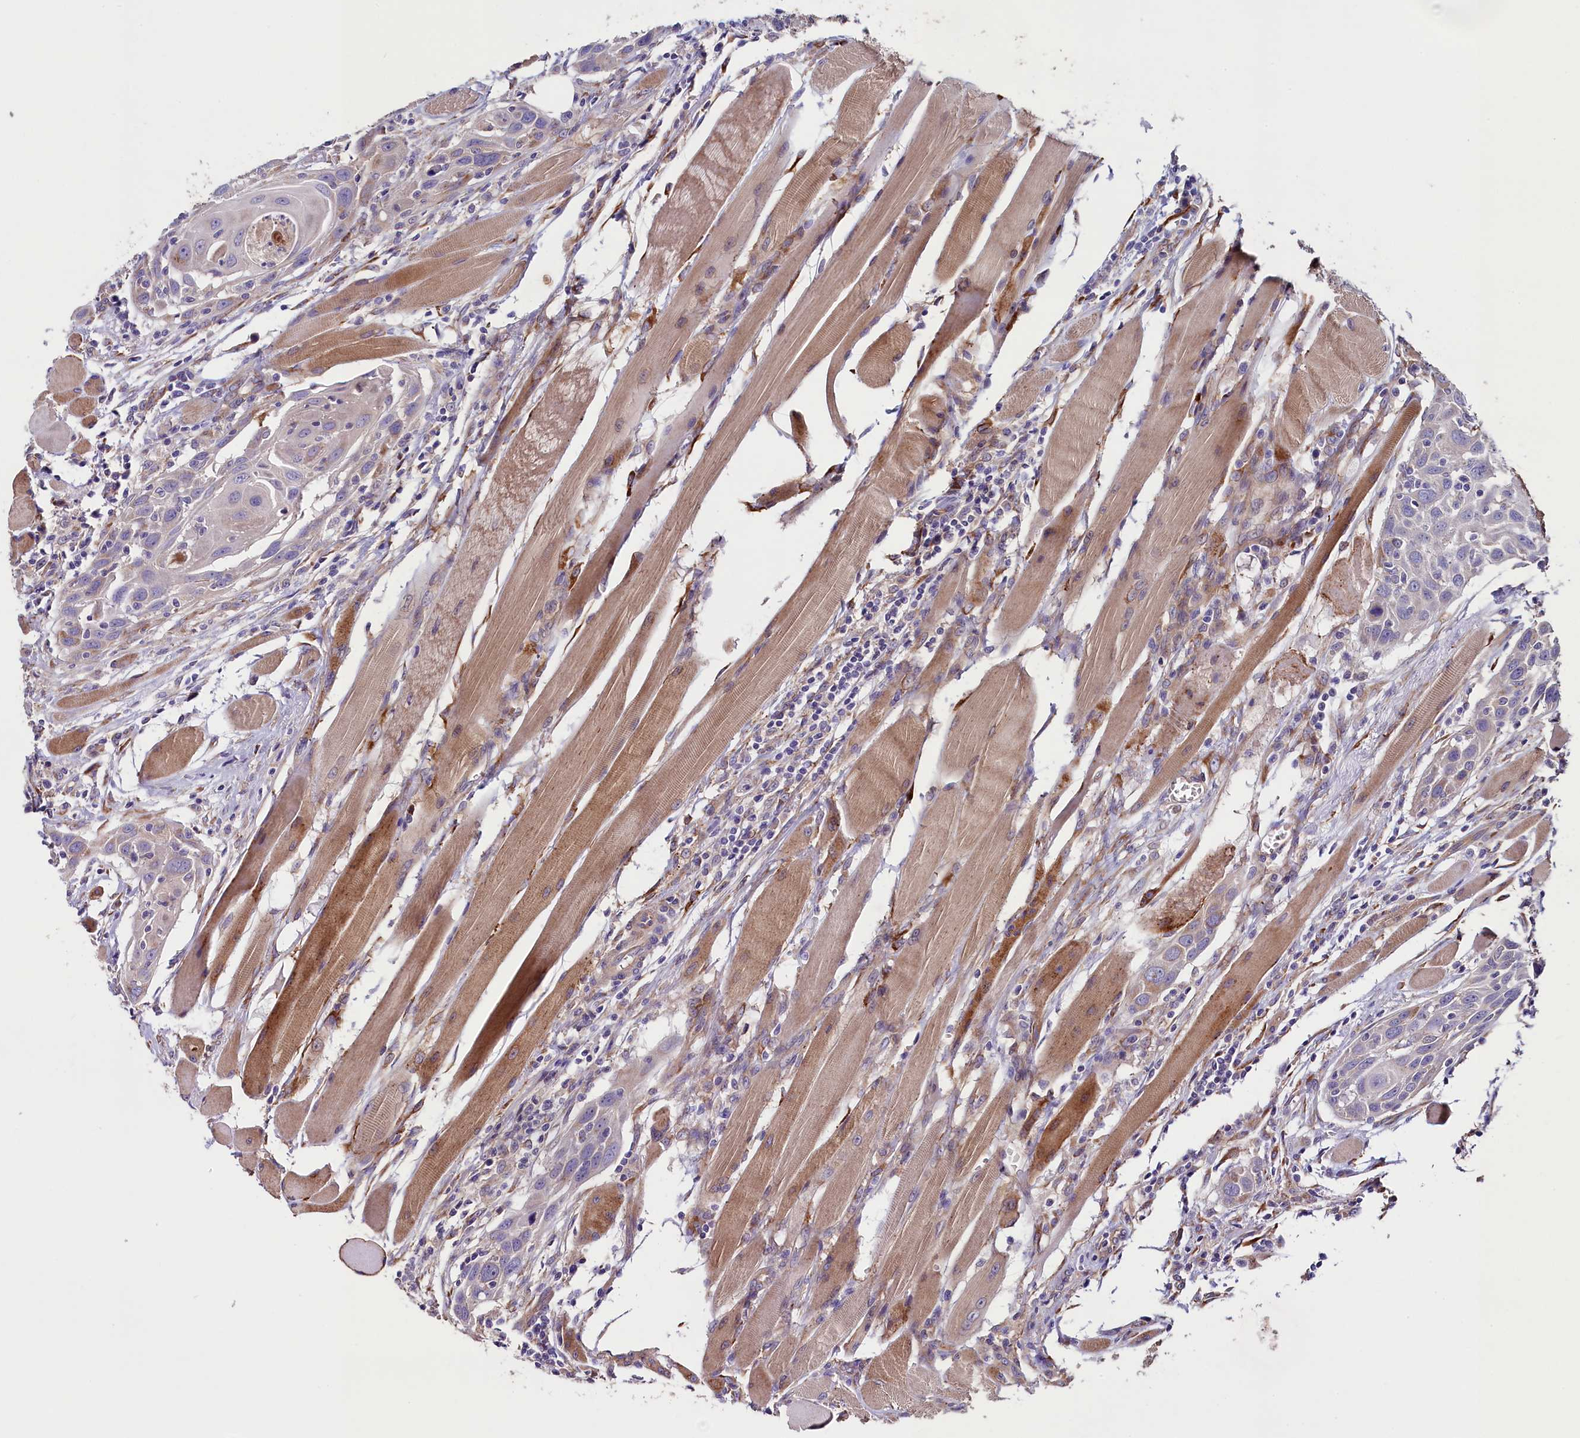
{"staining": {"intensity": "weak", "quantity": "<25%", "location": "cytoplasmic/membranous"}, "tissue": "head and neck cancer", "cell_type": "Tumor cells", "image_type": "cancer", "snomed": [{"axis": "morphology", "description": "Squamous cell carcinoma, NOS"}, {"axis": "topography", "description": "Oral tissue"}, {"axis": "topography", "description": "Head-Neck"}], "caption": "Human head and neck cancer (squamous cell carcinoma) stained for a protein using IHC exhibits no staining in tumor cells.", "gene": "GPR108", "patient": {"sex": "female", "age": 50}}